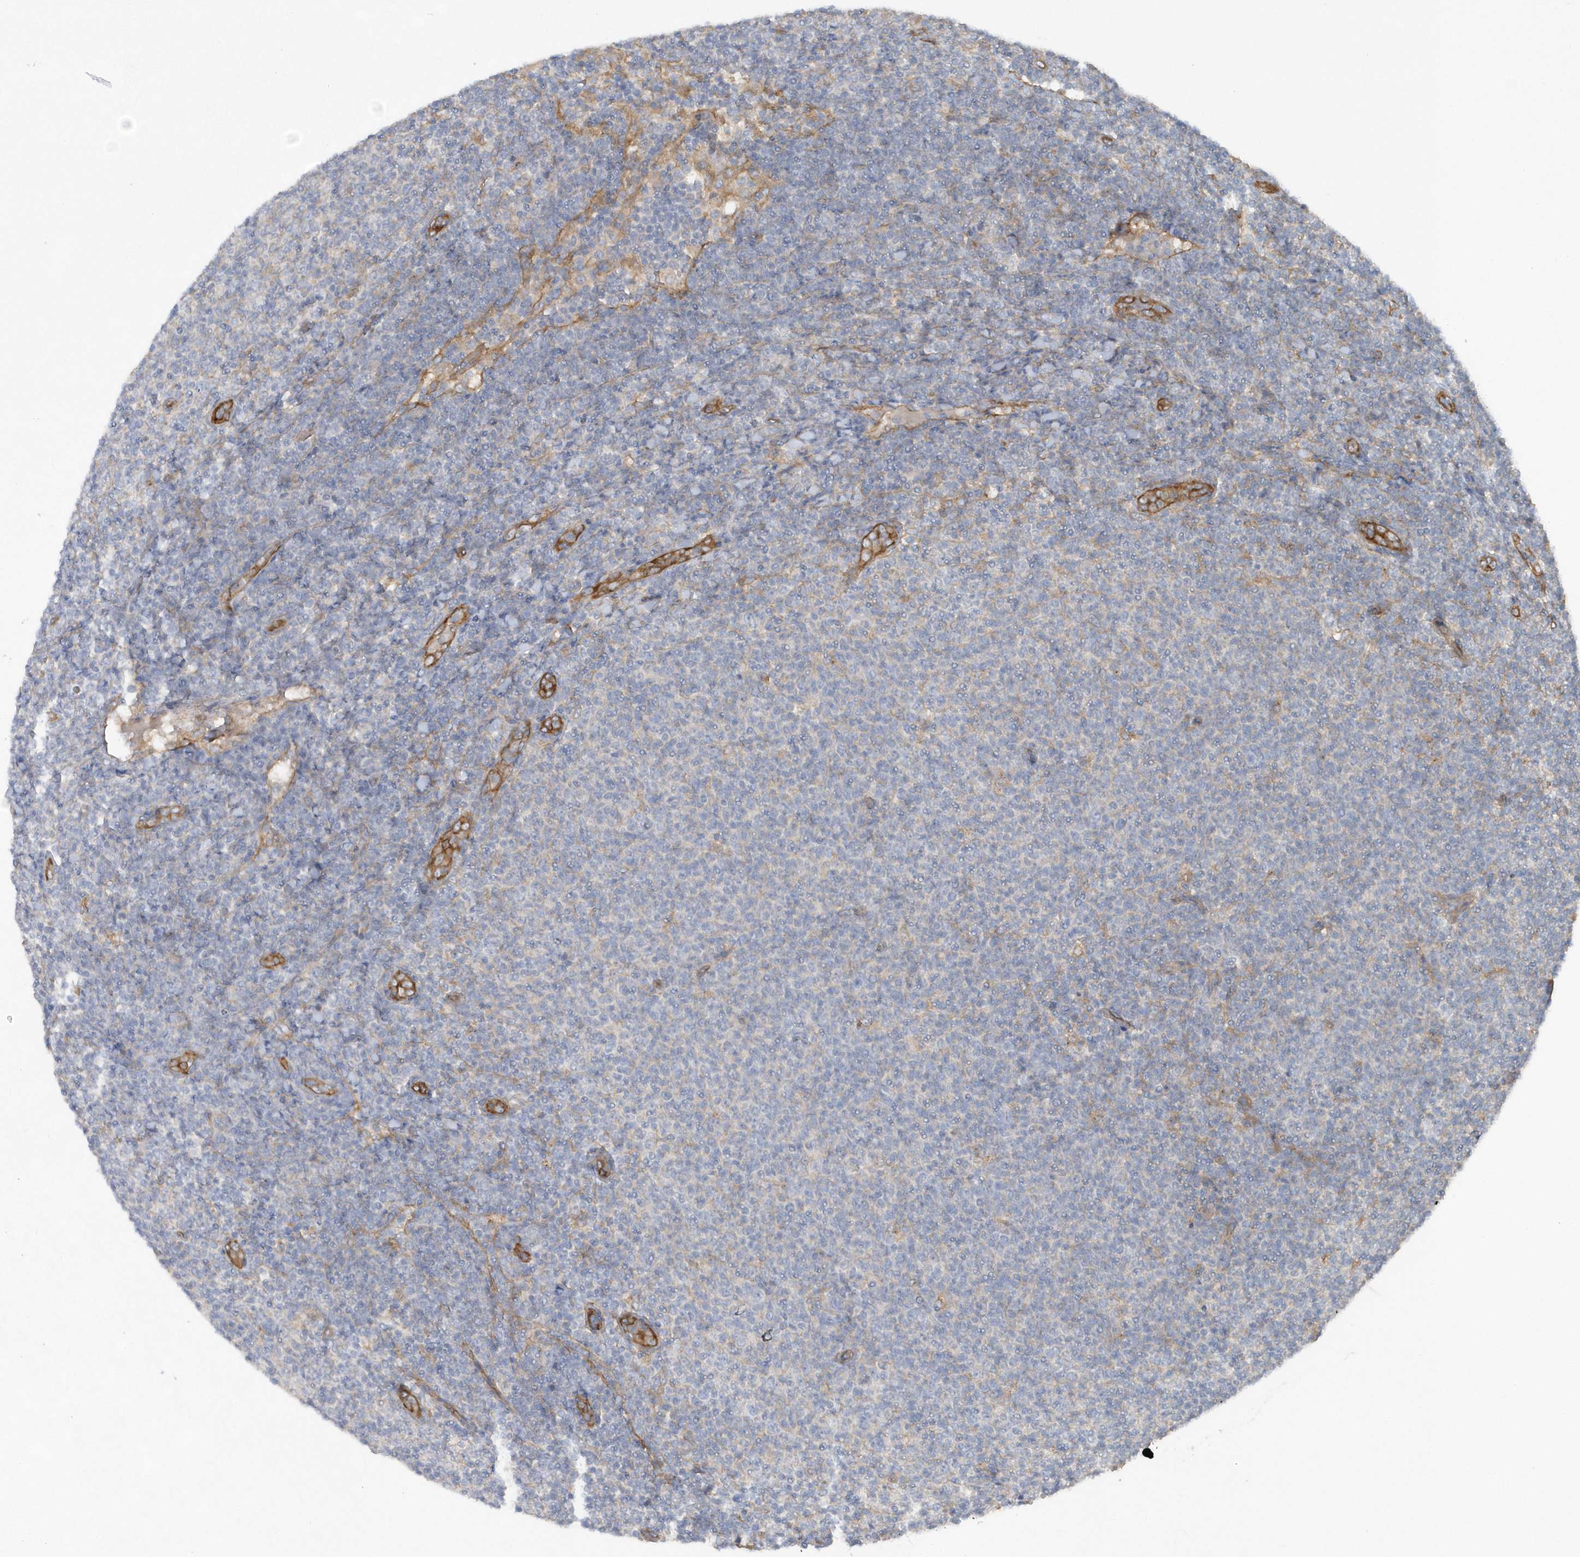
{"staining": {"intensity": "negative", "quantity": "none", "location": "none"}, "tissue": "lymphoma", "cell_type": "Tumor cells", "image_type": "cancer", "snomed": [{"axis": "morphology", "description": "Malignant lymphoma, non-Hodgkin's type, Low grade"}, {"axis": "topography", "description": "Lymph node"}], "caption": "This image is of low-grade malignant lymphoma, non-Hodgkin's type stained with immunohistochemistry (IHC) to label a protein in brown with the nuclei are counter-stained blue. There is no staining in tumor cells.", "gene": "RAI14", "patient": {"sex": "male", "age": 66}}